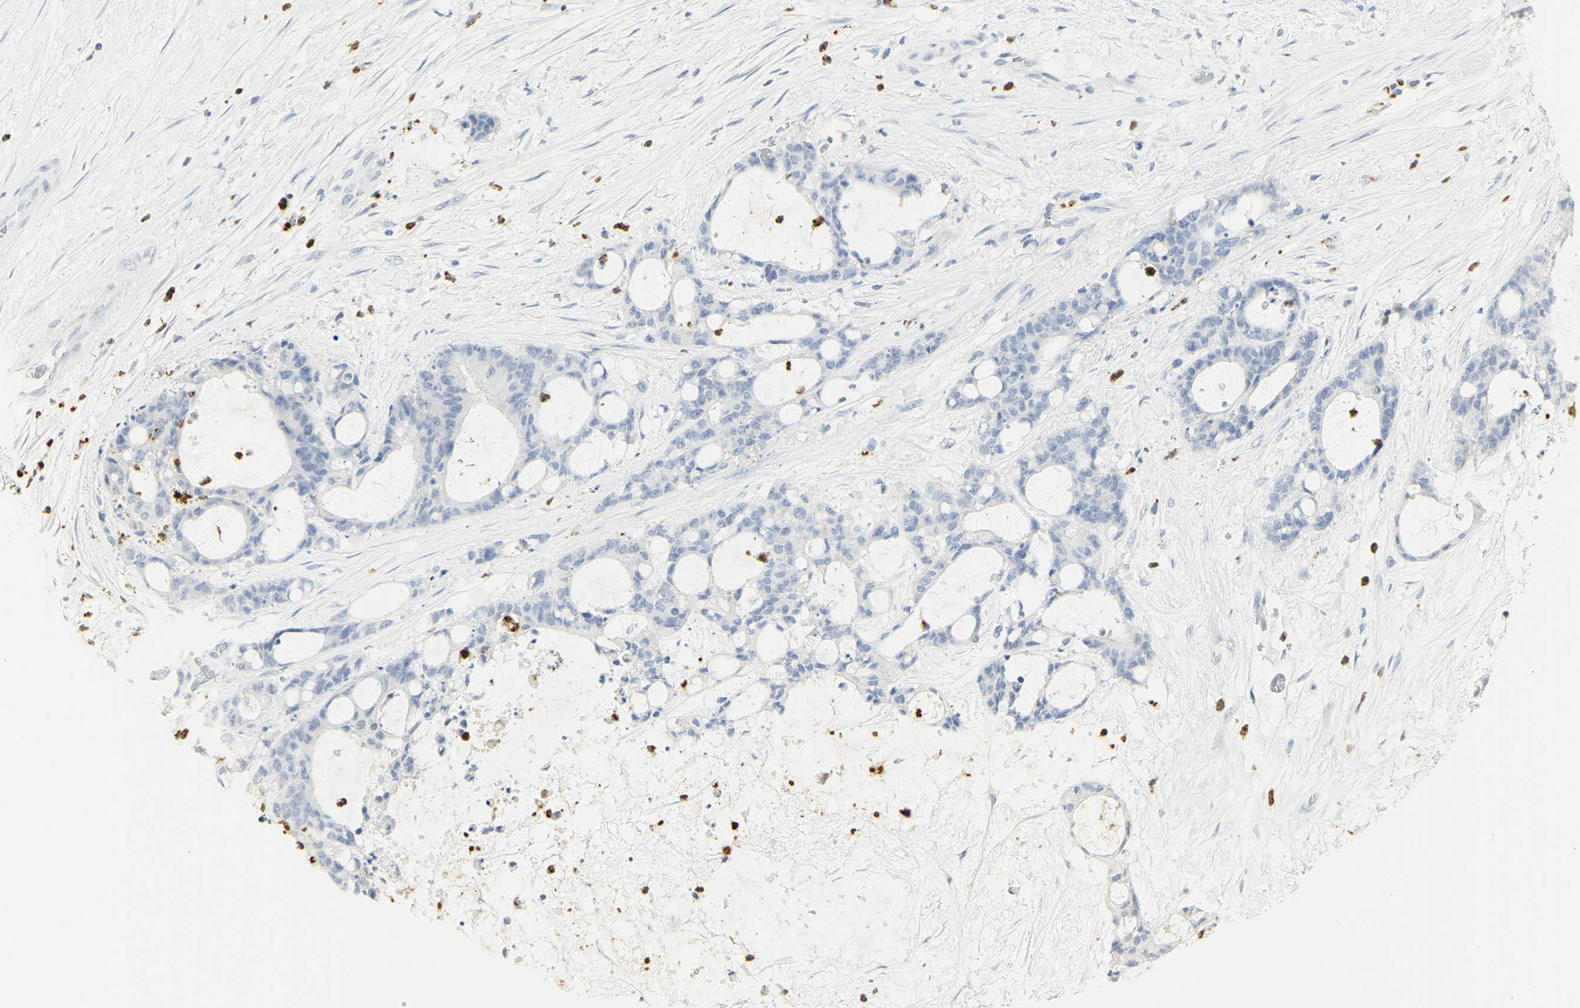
{"staining": {"intensity": "negative", "quantity": "none", "location": "none"}, "tissue": "liver cancer", "cell_type": "Tumor cells", "image_type": "cancer", "snomed": [{"axis": "morphology", "description": "Cholangiocarcinoma"}, {"axis": "topography", "description": "Liver"}], "caption": "Liver cholangiocarcinoma stained for a protein using immunohistochemistry (IHC) exhibits no staining tumor cells.", "gene": "MPO", "patient": {"sex": "female", "age": 73}}